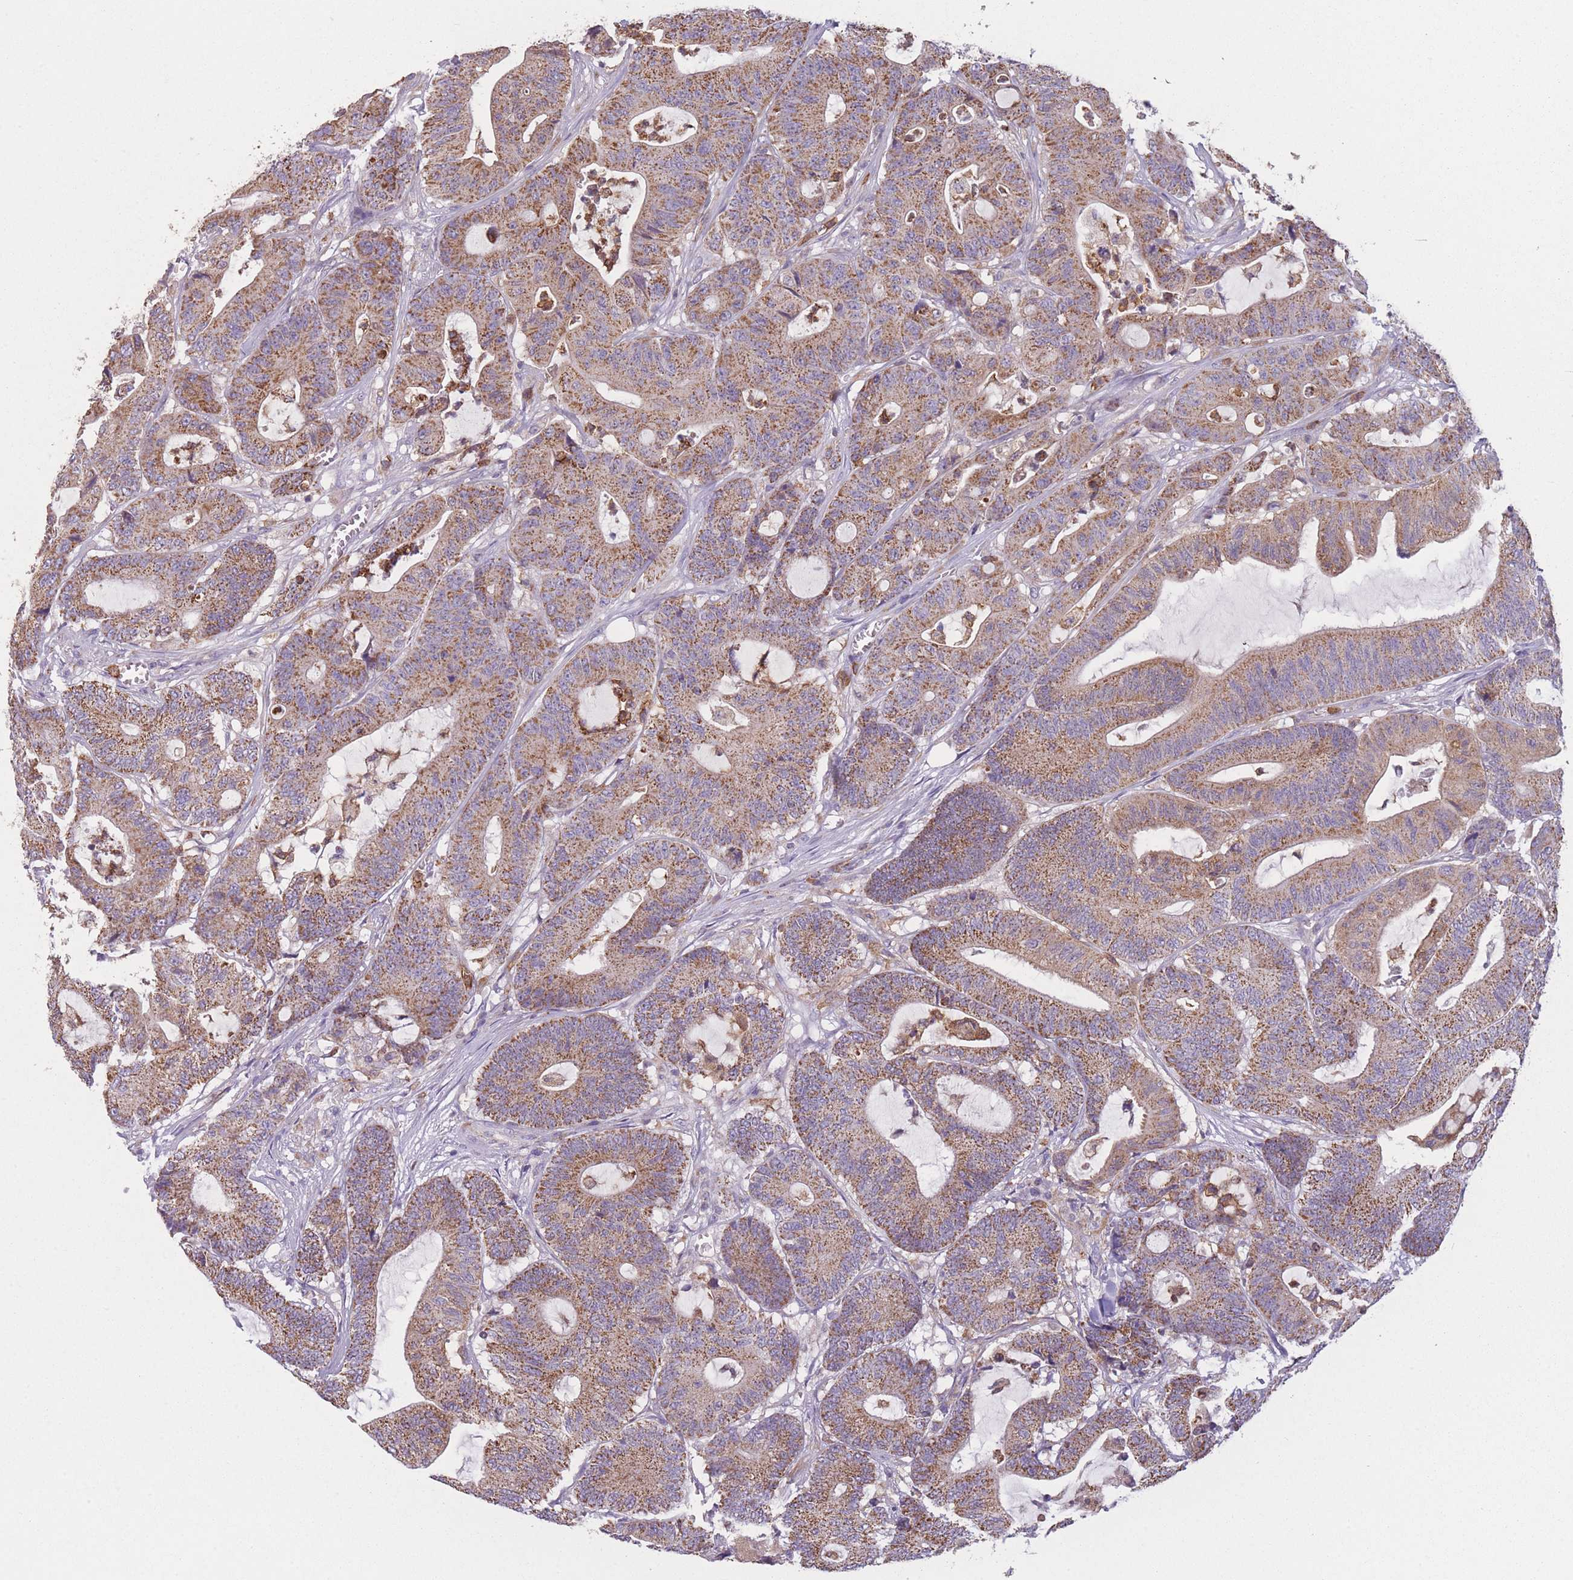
{"staining": {"intensity": "moderate", "quantity": ">75%", "location": "cytoplasmic/membranous"}, "tissue": "colorectal cancer", "cell_type": "Tumor cells", "image_type": "cancer", "snomed": [{"axis": "morphology", "description": "Adenocarcinoma, NOS"}, {"axis": "topography", "description": "Colon"}], "caption": "Protein staining of colorectal cancer (adenocarcinoma) tissue displays moderate cytoplasmic/membranous staining in about >75% of tumor cells. Nuclei are stained in blue.", "gene": "PRAM1", "patient": {"sex": "female", "age": 84}}